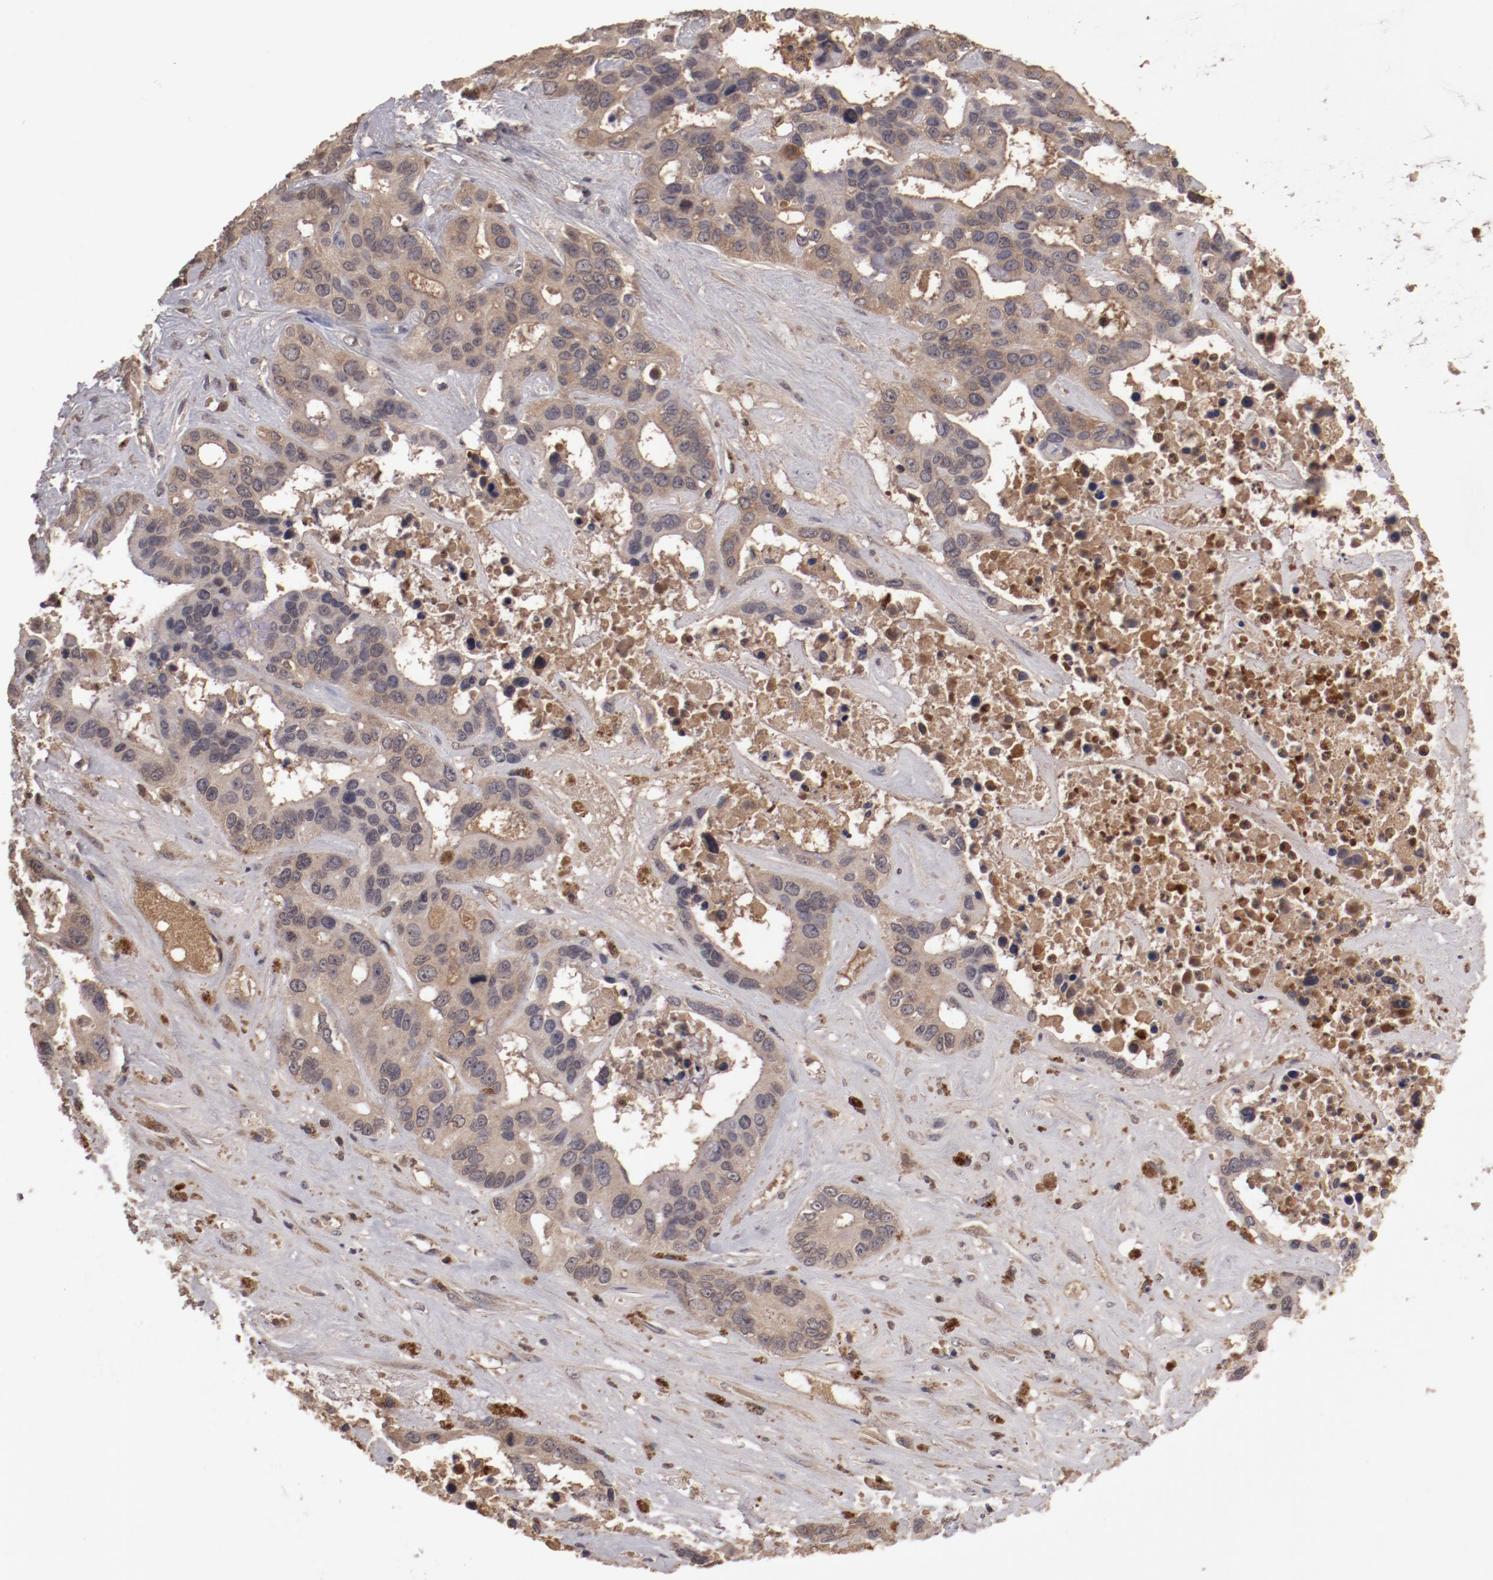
{"staining": {"intensity": "weak", "quantity": ">75%", "location": "cytoplasmic/membranous"}, "tissue": "liver cancer", "cell_type": "Tumor cells", "image_type": "cancer", "snomed": [{"axis": "morphology", "description": "Cholangiocarcinoma"}, {"axis": "topography", "description": "Liver"}], "caption": "A brown stain highlights weak cytoplasmic/membranous positivity of a protein in human cholangiocarcinoma (liver) tumor cells.", "gene": "CP", "patient": {"sex": "female", "age": 65}}